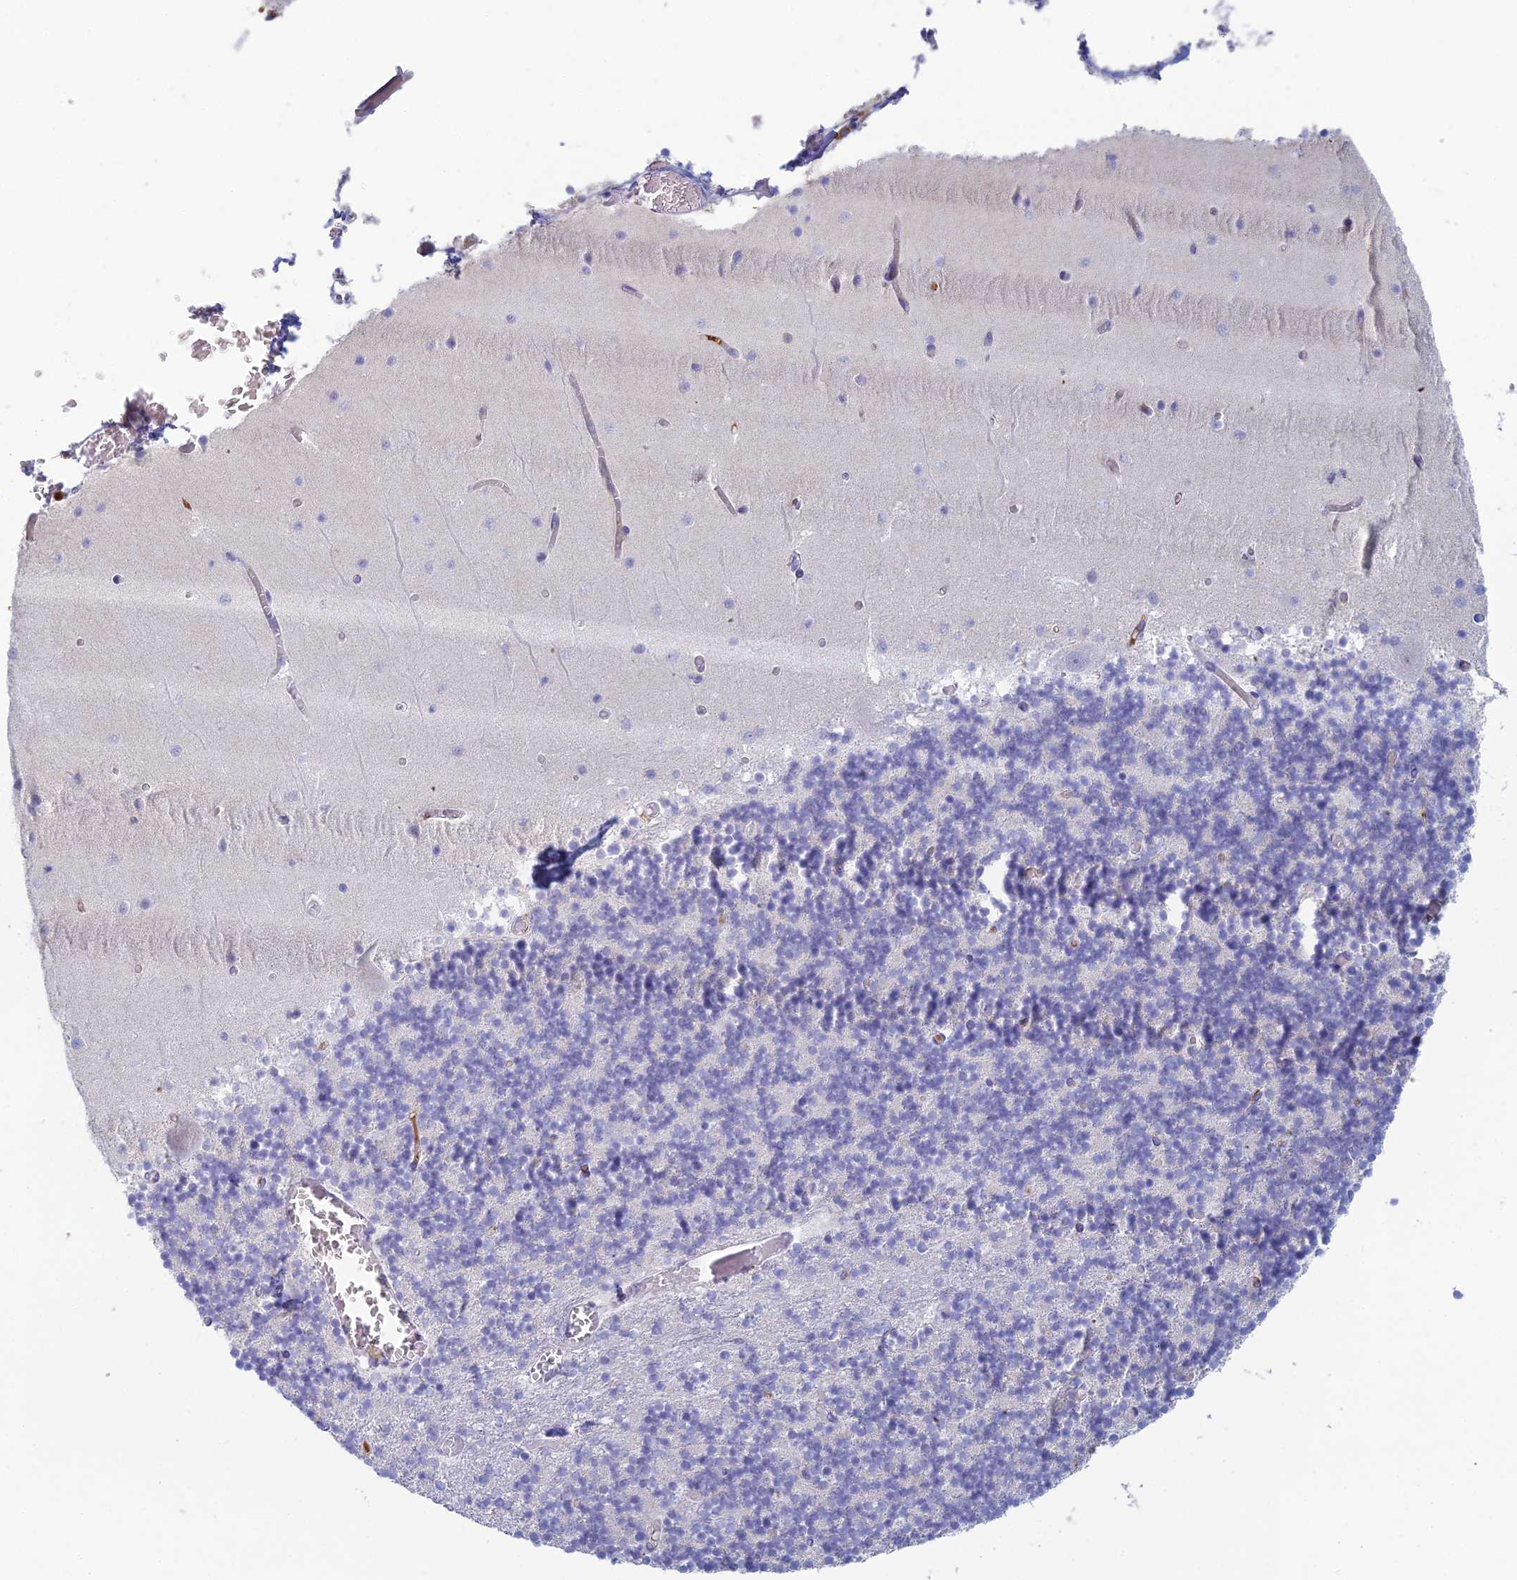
{"staining": {"intensity": "negative", "quantity": "none", "location": "none"}, "tissue": "cerebellum", "cell_type": "Cells in granular layer", "image_type": "normal", "snomed": [{"axis": "morphology", "description": "Normal tissue, NOS"}, {"axis": "topography", "description": "Cerebellum"}], "caption": "Immunohistochemistry (IHC) of normal cerebellum shows no staining in cells in granular layer. (DAB (3,3'-diaminobenzidine) immunohistochemistry (IHC), high magnification).", "gene": "FERD3L", "patient": {"sex": "female", "age": 28}}